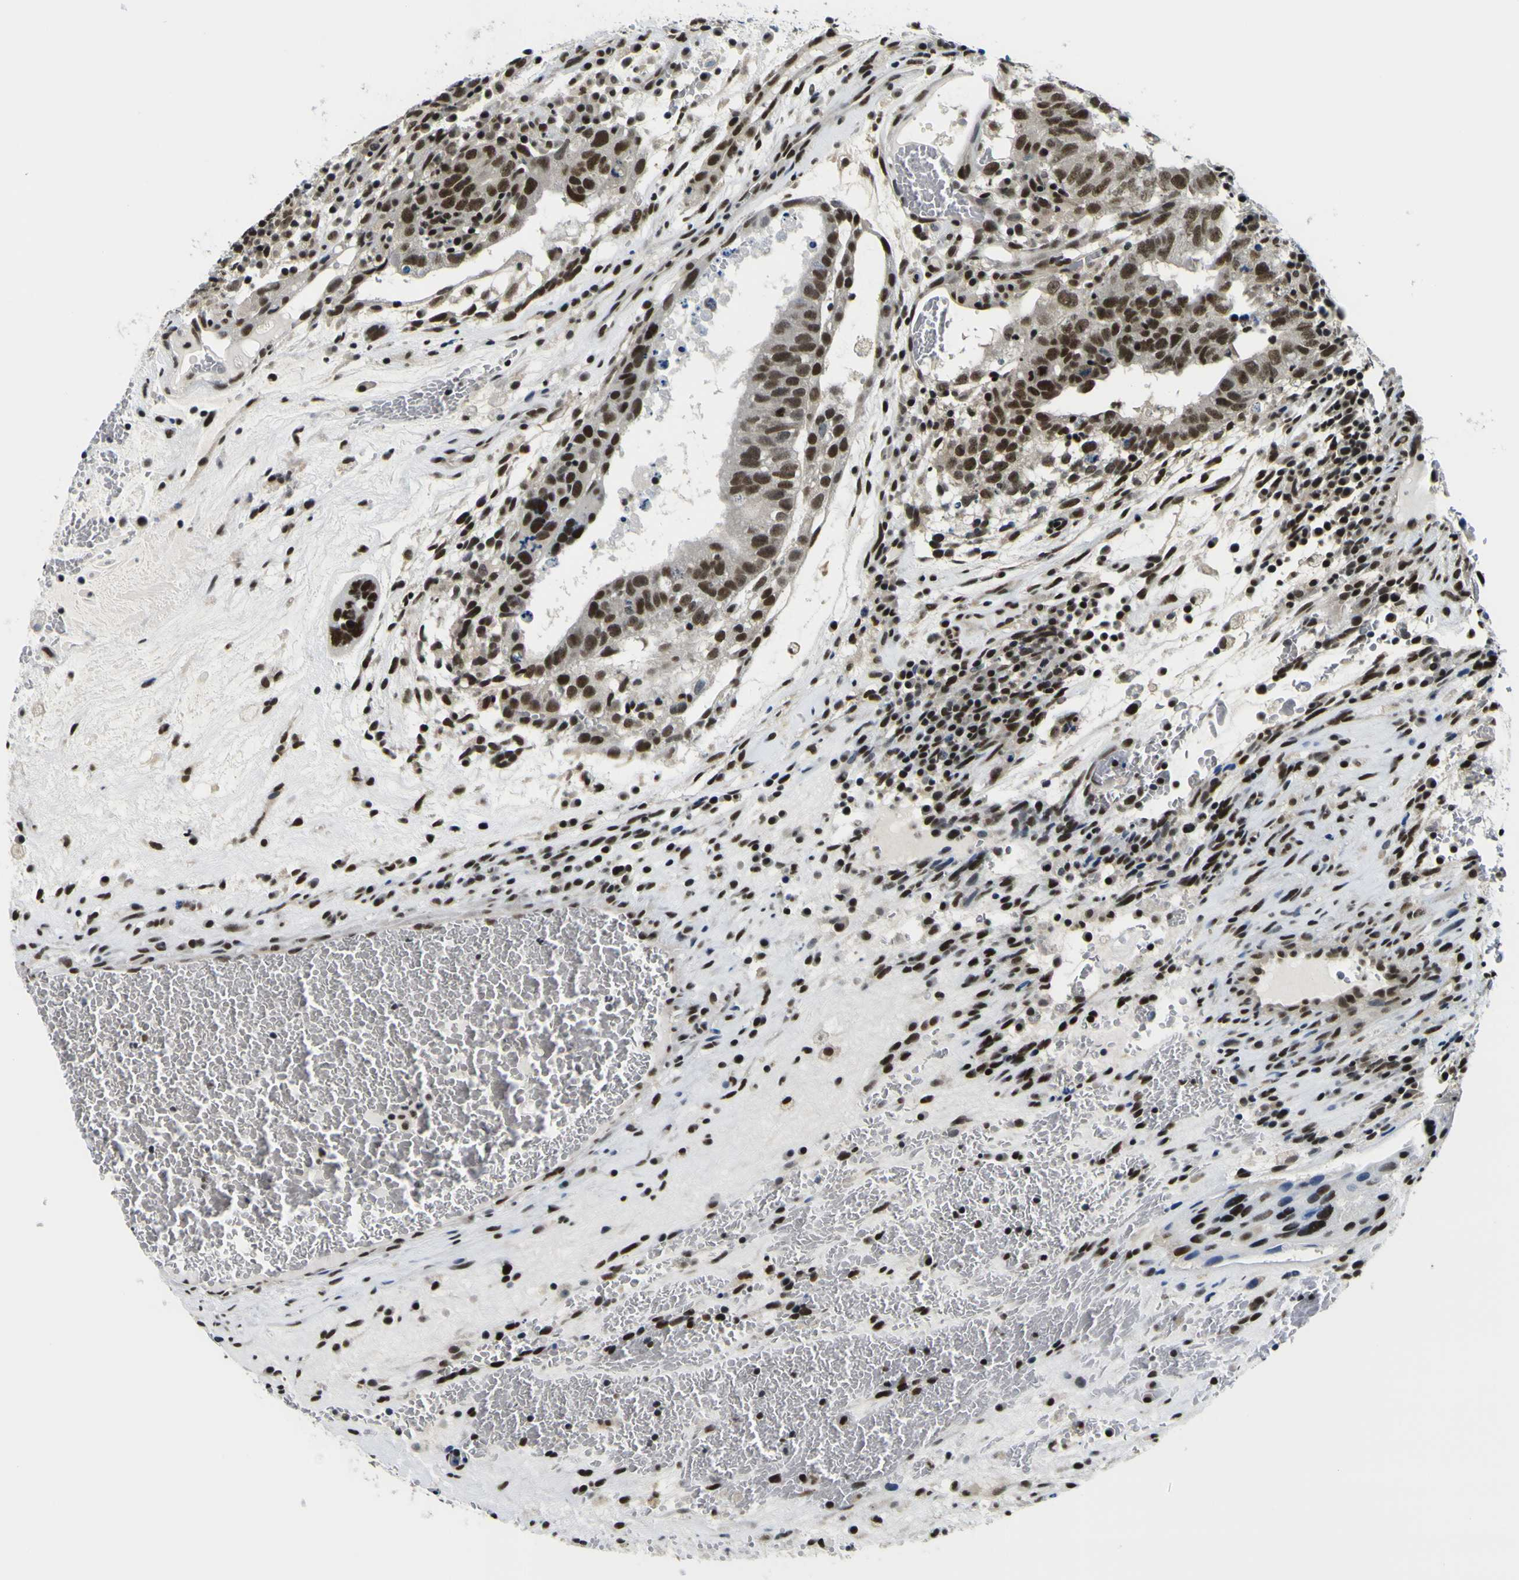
{"staining": {"intensity": "strong", "quantity": ">75%", "location": "nuclear"}, "tissue": "testis cancer", "cell_type": "Tumor cells", "image_type": "cancer", "snomed": [{"axis": "morphology", "description": "Seminoma, NOS"}, {"axis": "morphology", "description": "Carcinoma, Embryonal, NOS"}, {"axis": "topography", "description": "Testis"}], "caption": "A brown stain labels strong nuclear staining of a protein in testis cancer tumor cells. Nuclei are stained in blue.", "gene": "SP1", "patient": {"sex": "male", "age": 52}}